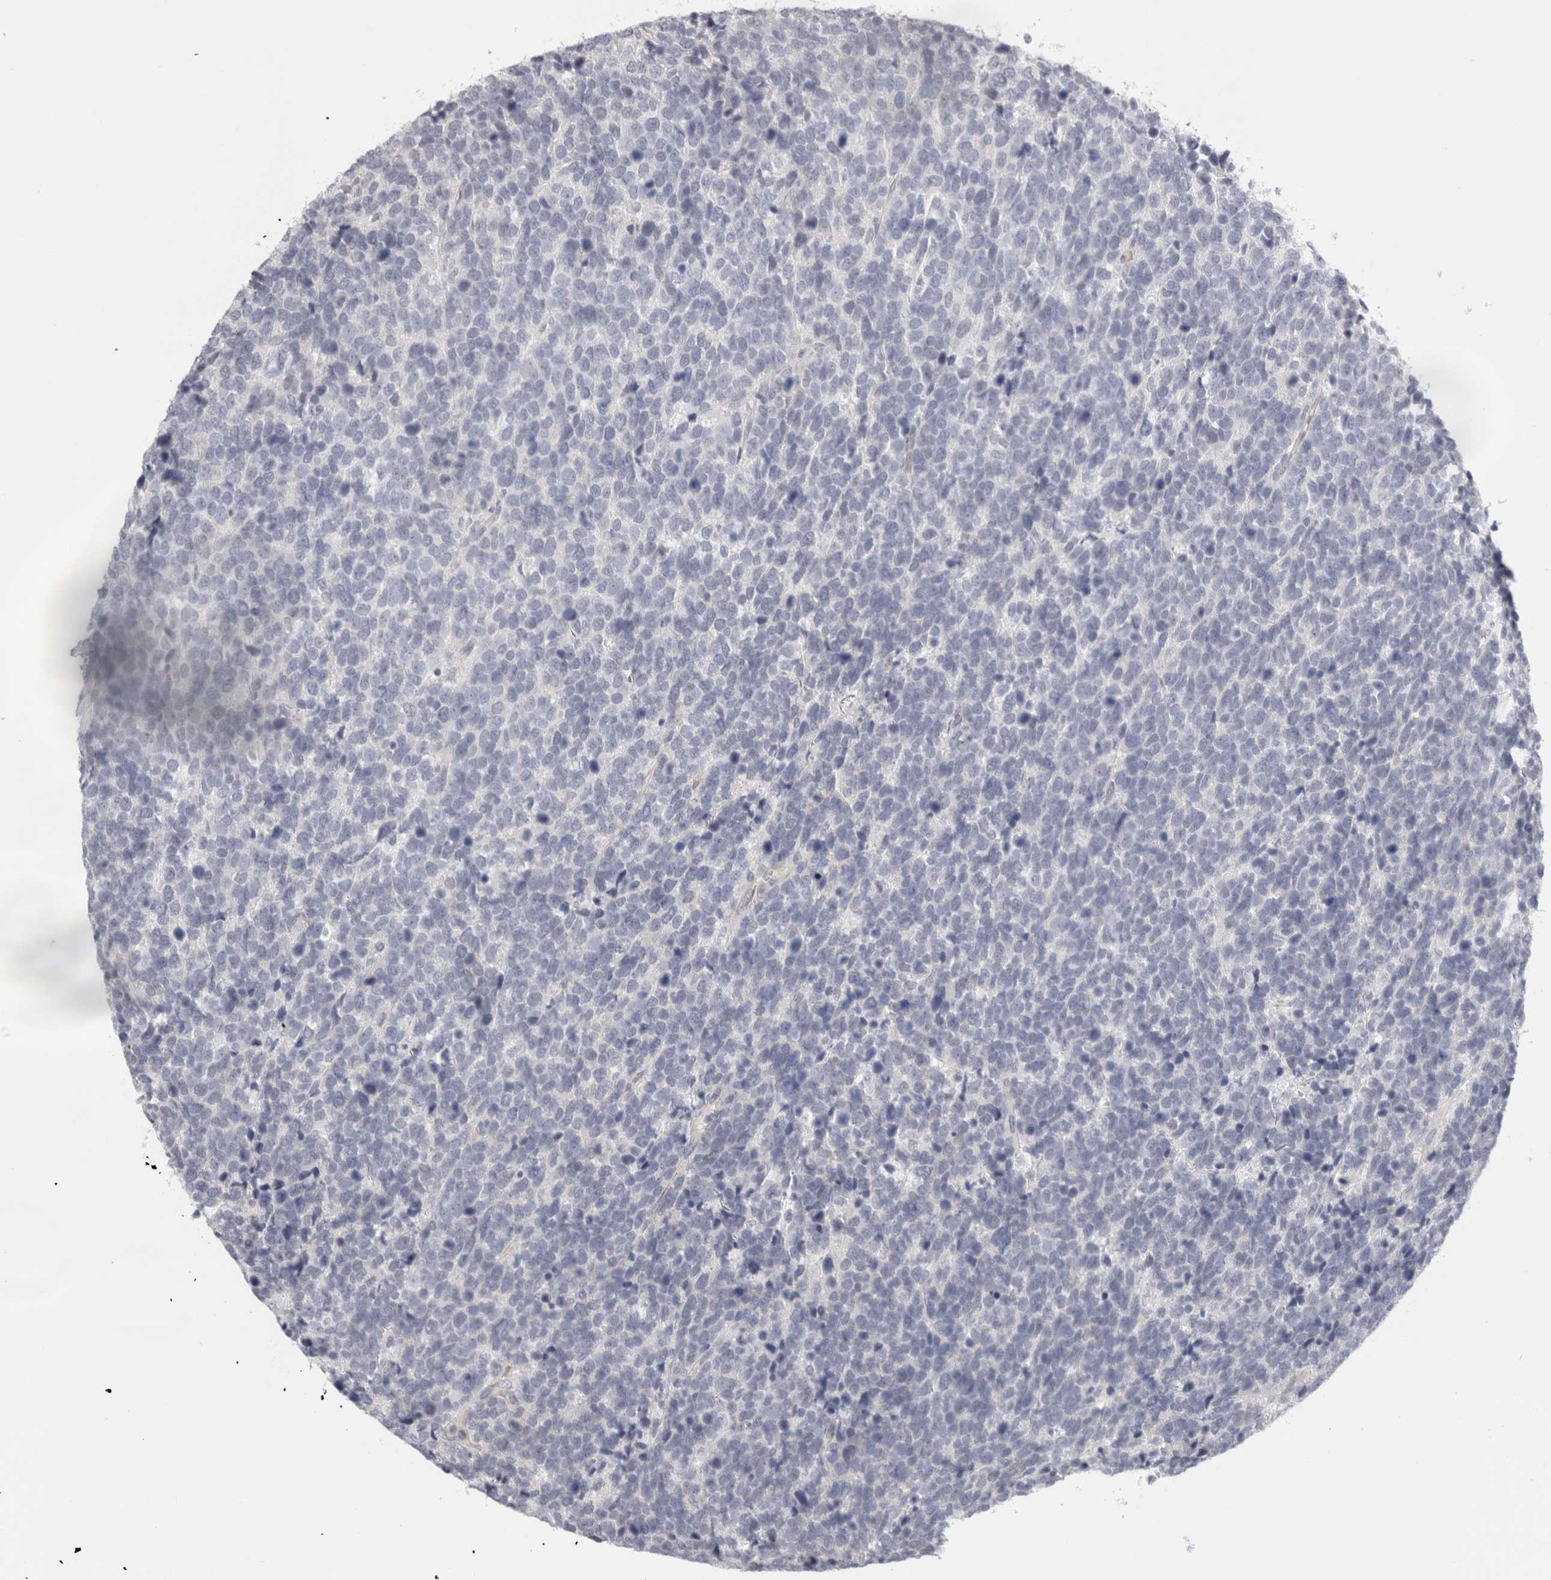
{"staining": {"intensity": "negative", "quantity": "none", "location": "none"}, "tissue": "urothelial cancer", "cell_type": "Tumor cells", "image_type": "cancer", "snomed": [{"axis": "morphology", "description": "Urothelial carcinoma, High grade"}, {"axis": "topography", "description": "Urinary bladder"}], "caption": "This is an immunohistochemistry micrograph of urothelial cancer. There is no positivity in tumor cells.", "gene": "FBLIM1", "patient": {"sex": "female", "age": 82}}